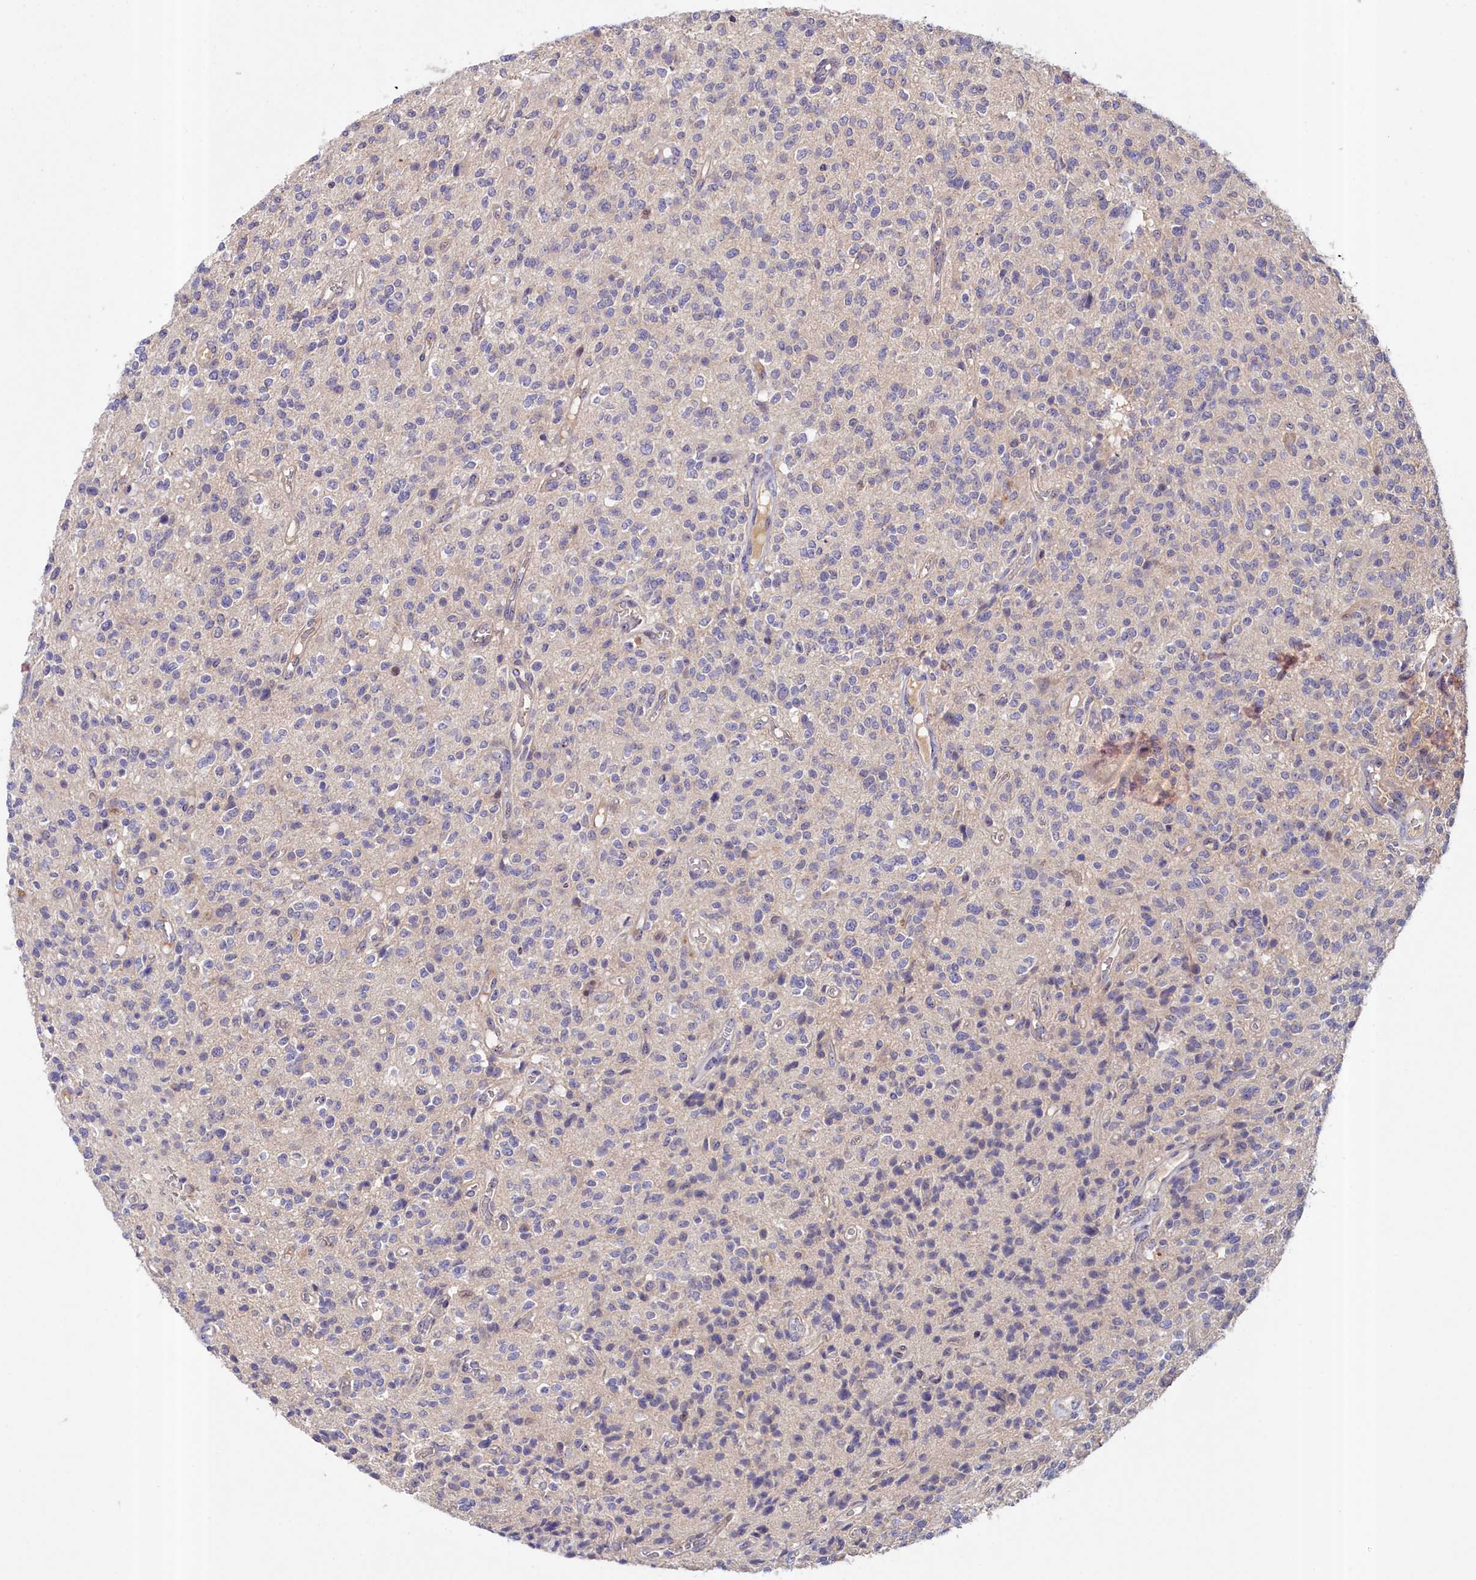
{"staining": {"intensity": "negative", "quantity": "none", "location": "none"}, "tissue": "glioma", "cell_type": "Tumor cells", "image_type": "cancer", "snomed": [{"axis": "morphology", "description": "Glioma, malignant, High grade"}, {"axis": "topography", "description": "Brain"}], "caption": "The micrograph demonstrates no staining of tumor cells in malignant high-grade glioma.", "gene": "NEURL4", "patient": {"sex": "male", "age": 34}}